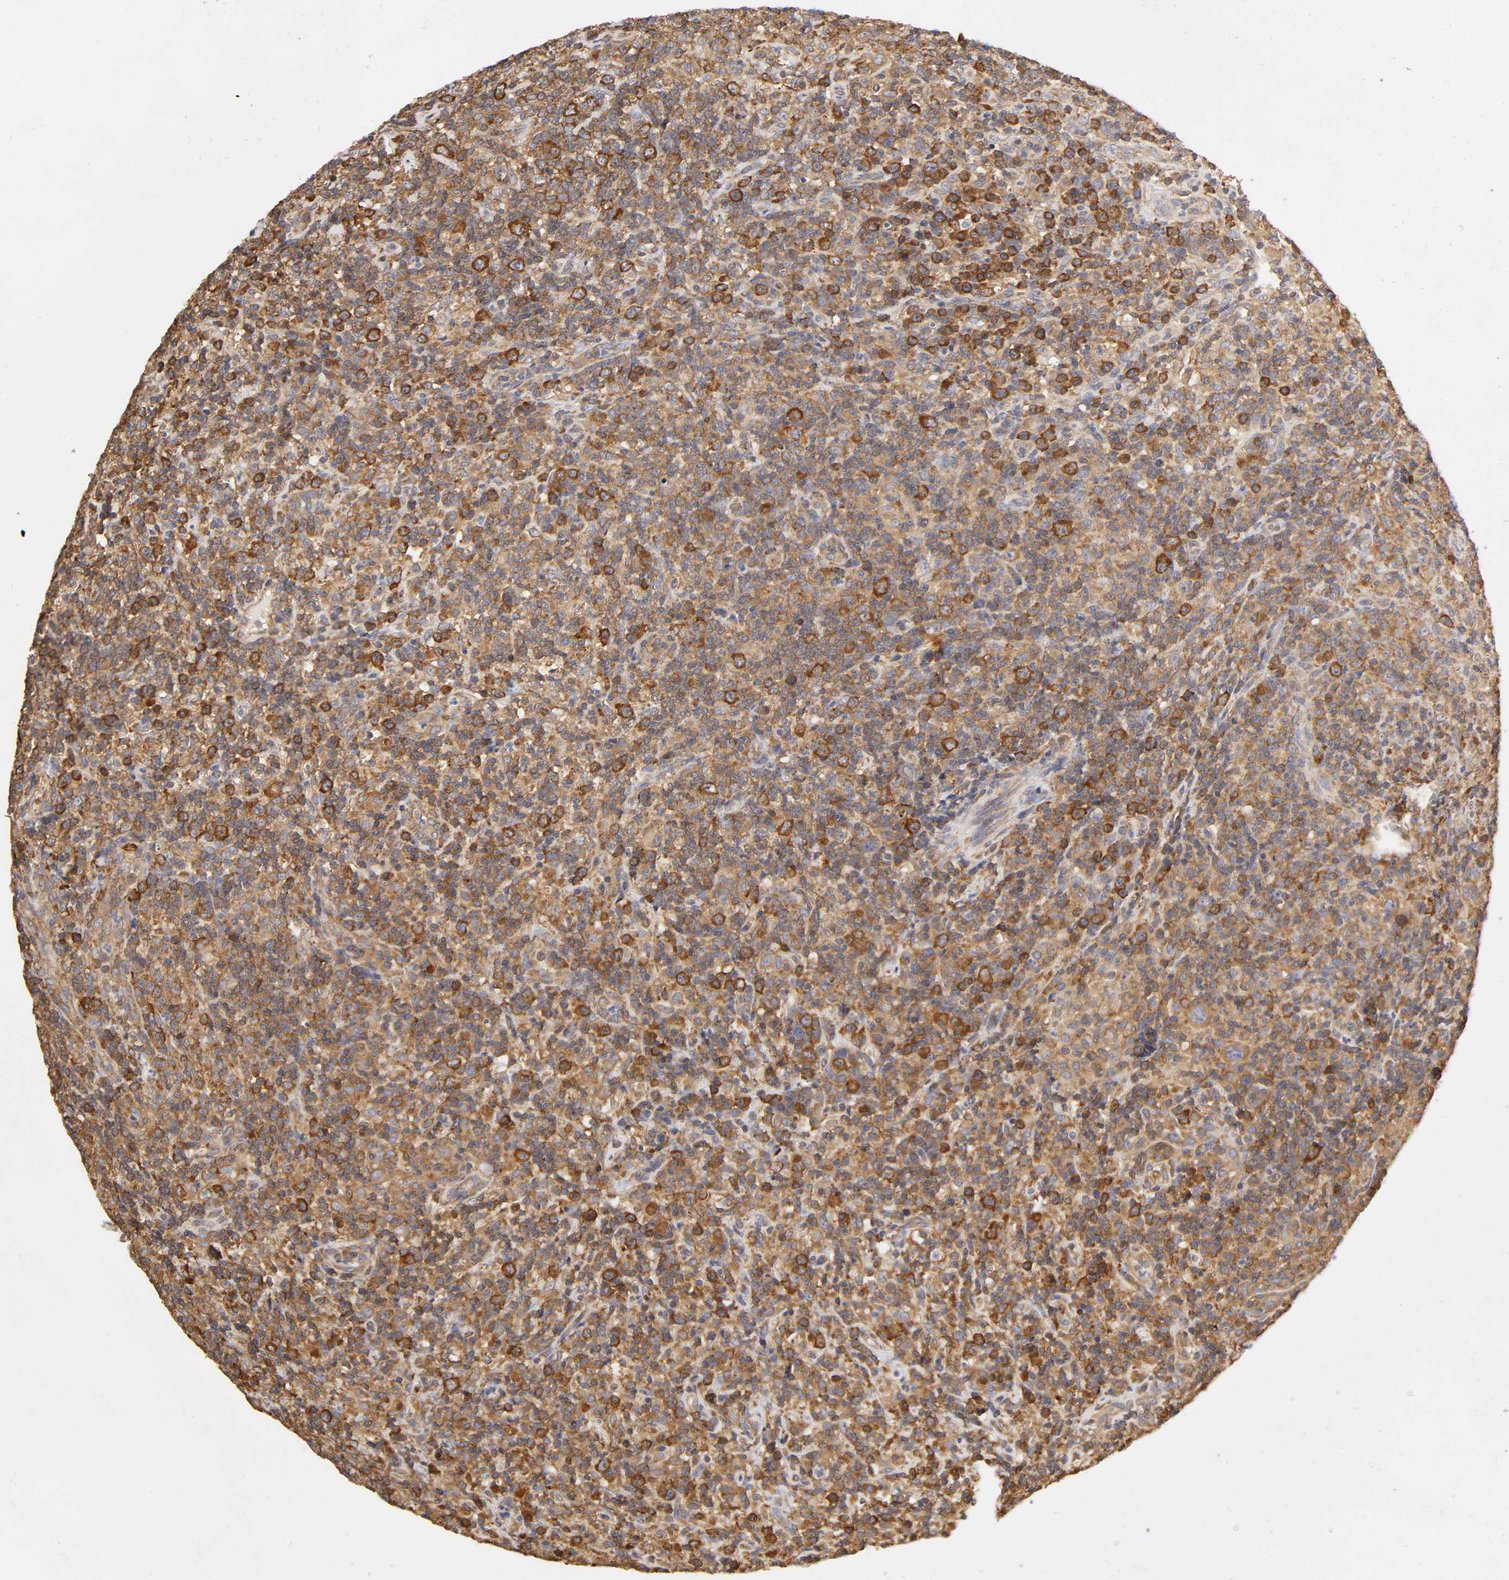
{"staining": {"intensity": "strong", "quantity": ">75%", "location": "cytoplasmic/membranous"}, "tissue": "lymphoma", "cell_type": "Tumor cells", "image_type": "cancer", "snomed": [{"axis": "morphology", "description": "Hodgkin's disease, NOS"}, {"axis": "topography", "description": "Lymph node"}], "caption": "Immunohistochemistry of human lymphoma reveals high levels of strong cytoplasmic/membranous positivity in about >75% of tumor cells.", "gene": "RPL14", "patient": {"sex": "male", "age": 65}}